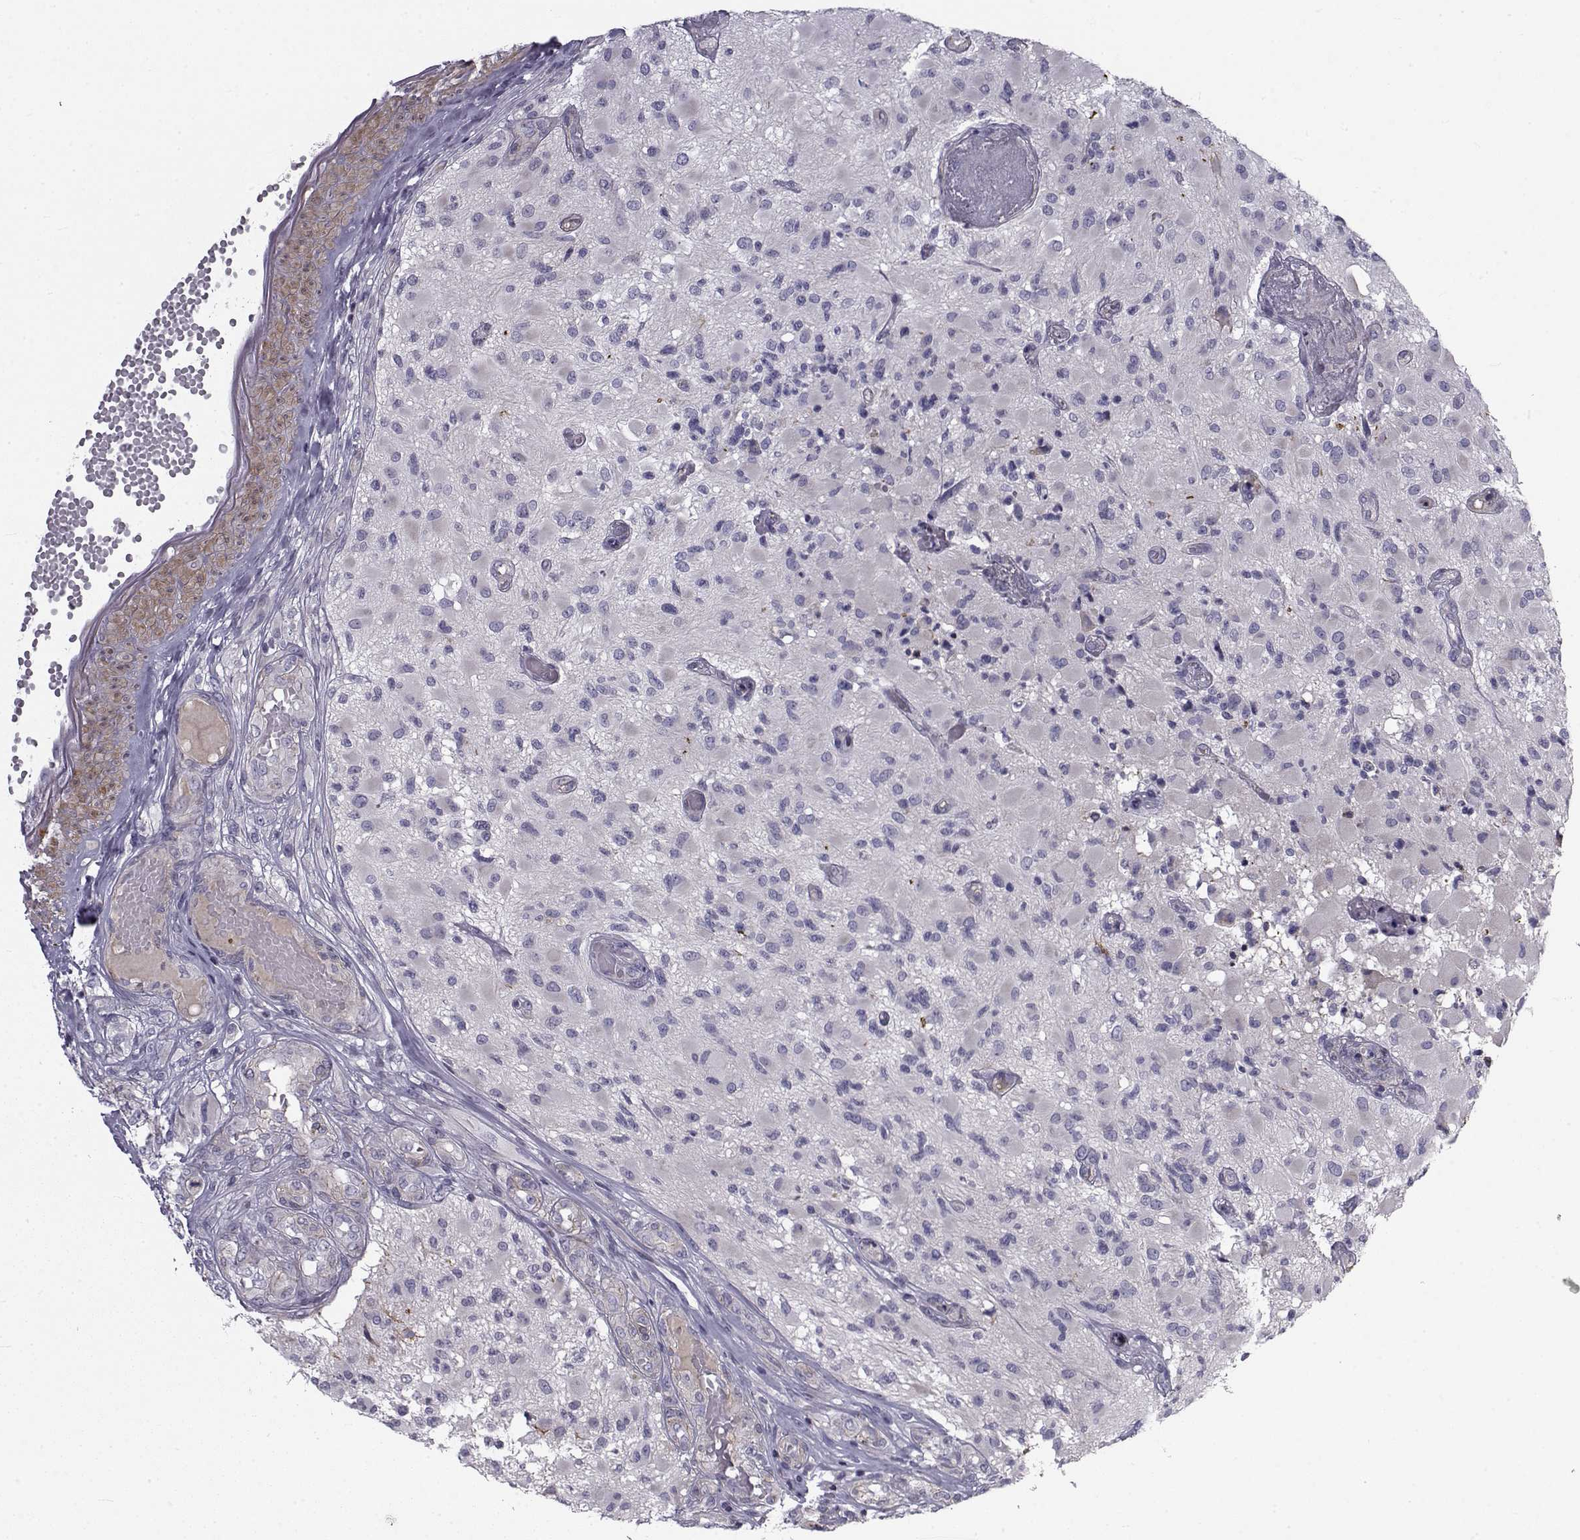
{"staining": {"intensity": "negative", "quantity": "none", "location": "none"}, "tissue": "glioma", "cell_type": "Tumor cells", "image_type": "cancer", "snomed": [{"axis": "morphology", "description": "Glioma, malignant, High grade"}, {"axis": "topography", "description": "Brain"}], "caption": "A photomicrograph of glioma stained for a protein displays no brown staining in tumor cells.", "gene": "LRRC27", "patient": {"sex": "female", "age": 63}}